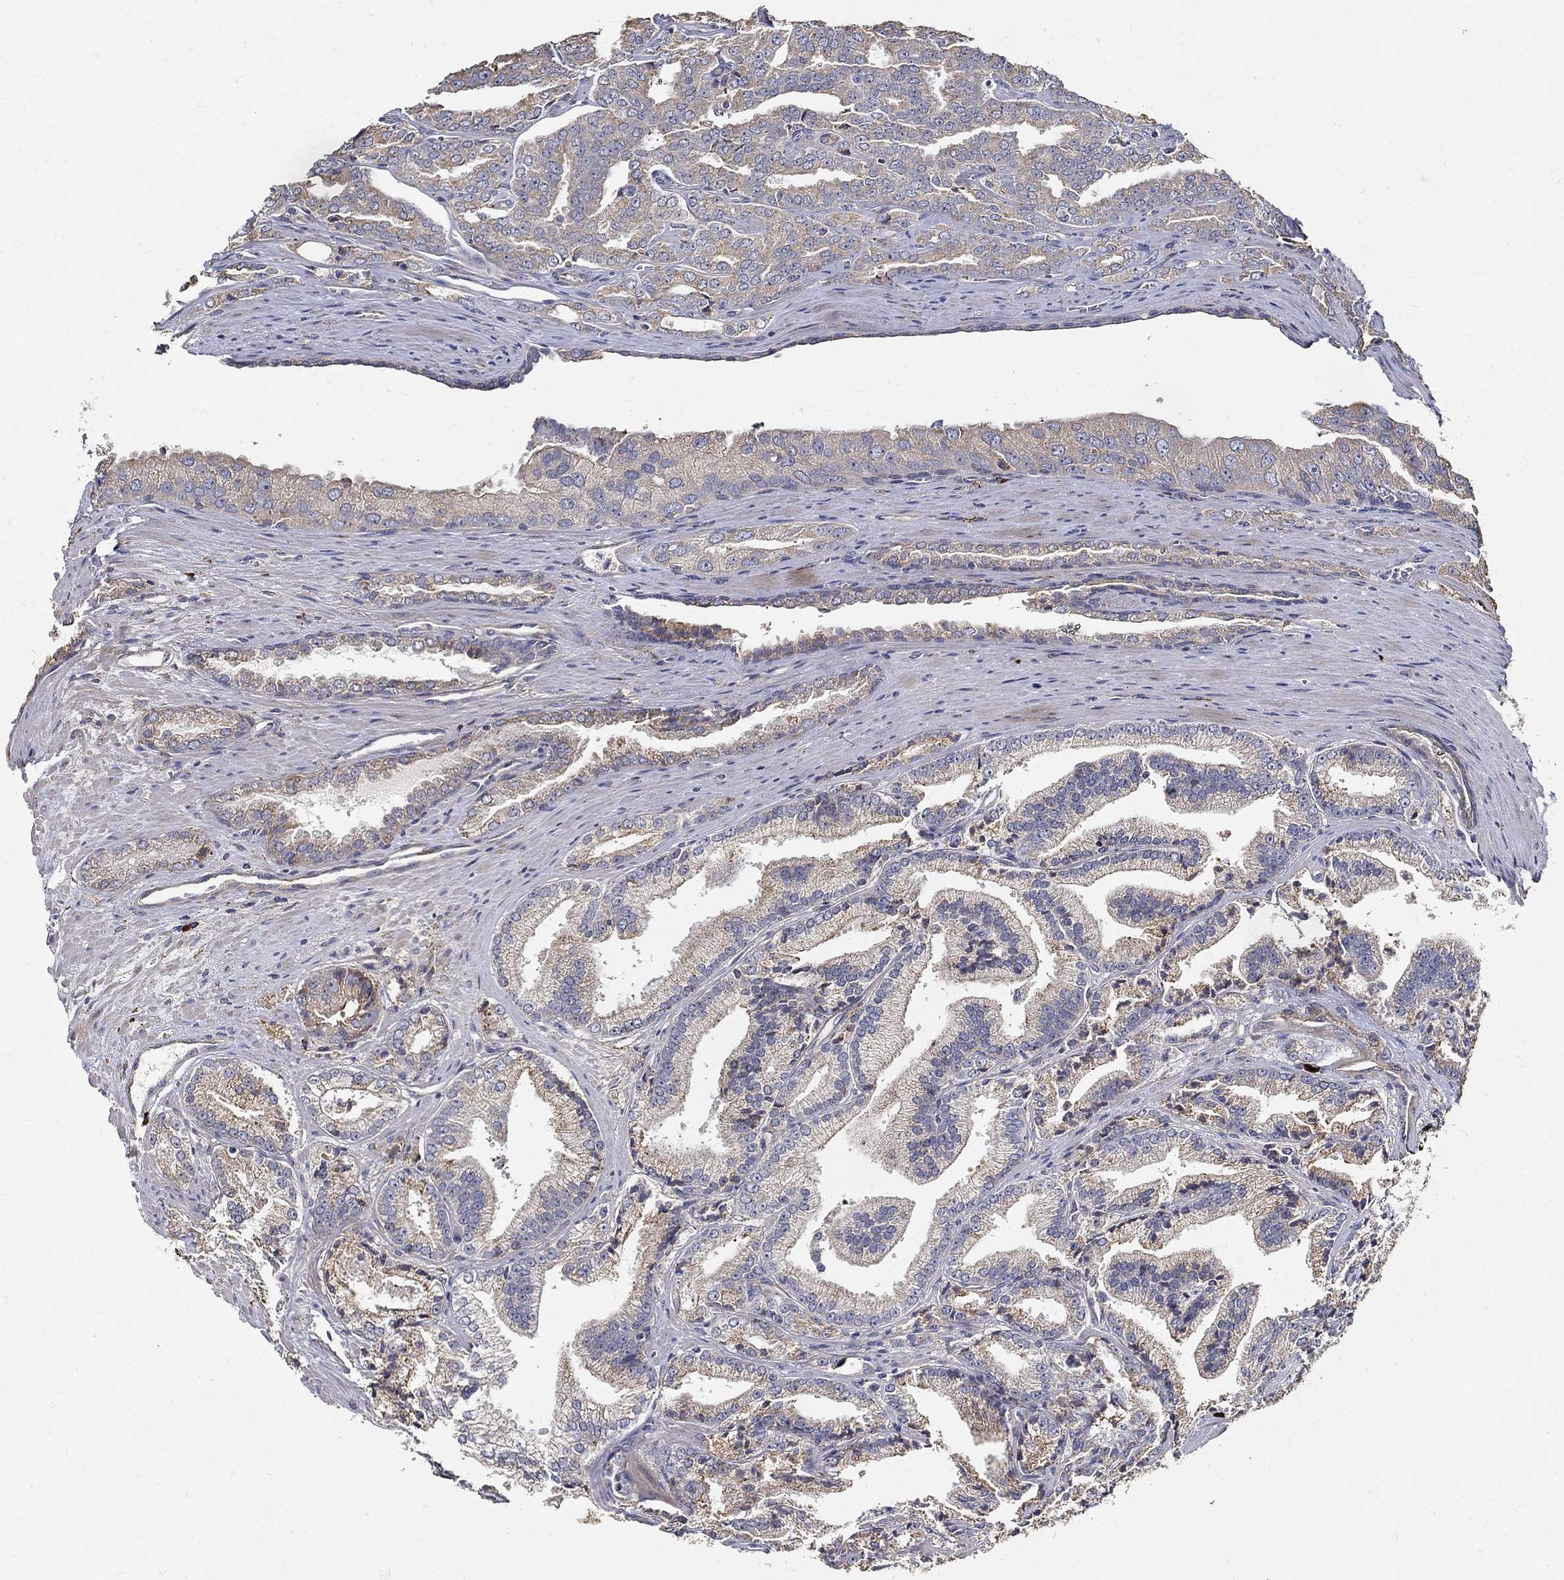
{"staining": {"intensity": "weak", "quantity": "25%-75%", "location": "cytoplasmic/membranous"}, "tissue": "prostate cancer", "cell_type": "Tumor cells", "image_type": "cancer", "snomed": [{"axis": "morphology", "description": "Adenocarcinoma, NOS"}, {"axis": "morphology", "description": "Adenocarcinoma, High grade"}, {"axis": "topography", "description": "Prostate"}], "caption": "Immunohistochemistry (DAB) staining of prostate cancer (adenocarcinoma) displays weak cytoplasmic/membranous protein staining in approximately 25%-75% of tumor cells.", "gene": "EMILIN3", "patient": {"sex": "male", "age": 70}}